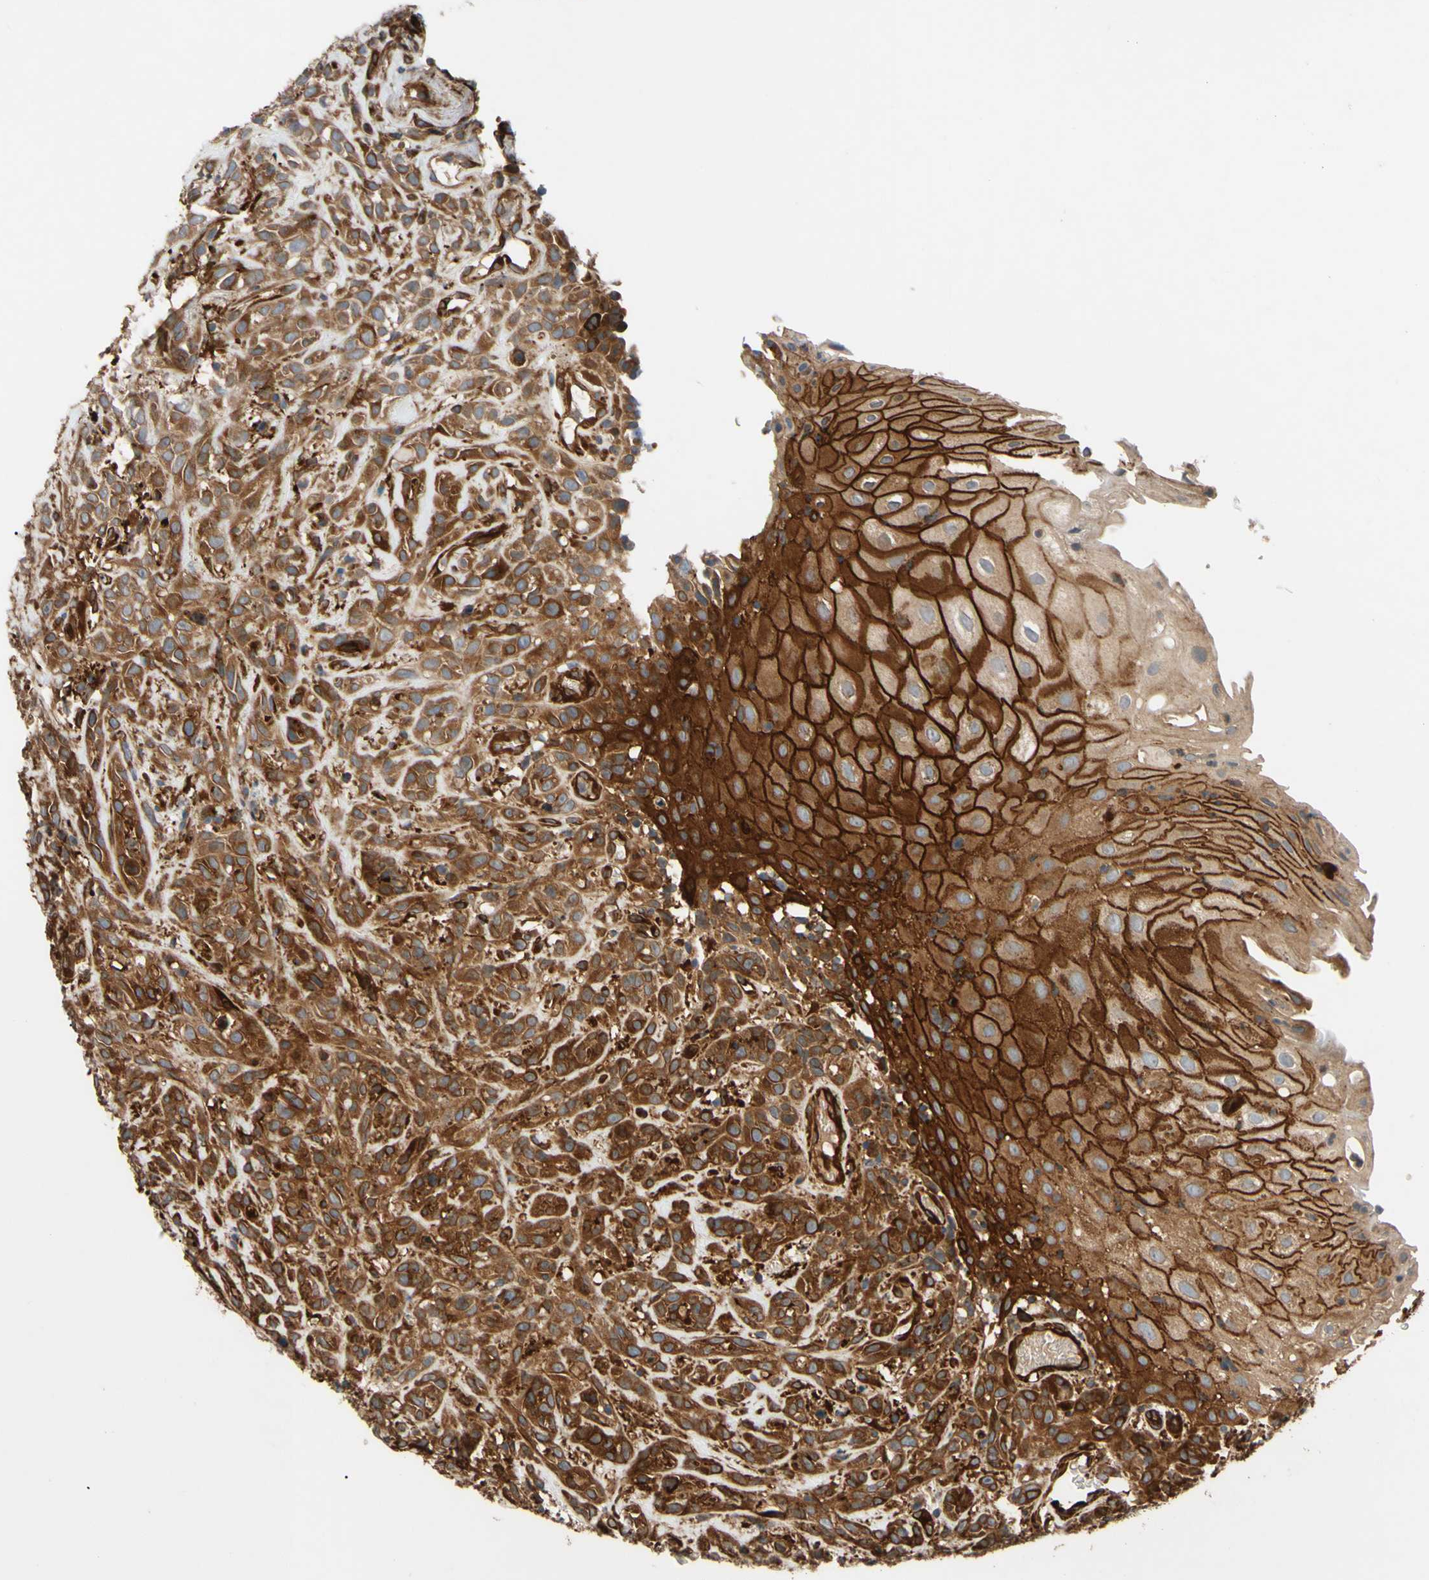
{"staining": {"intensity": "strong", "quantity": ">75%", "location": "cytoplasmic/membranous"}, "tissue": "head and neck cancer", "cell_type": "Tumor cells", "image_type": "cancer", "snomed": [{"axis": "morphology", "description": "Normal tissue, NOS"}, {"axis": "morphology", "description": "Squamous cell carcinoma, NOS"}, {"axis": "topography", "description": "Cartilage tissue"}, {"axis": "topography", "description": "Head-Neck"}], "caption": "DAB immunohistochemical staining of human head and neck cancer displays strong cytoplasmic/membranous protein staining in about >75% of tumor cells. The staining is performed using DAB brown chromogen to label protein expression. The nuclei are counter-stained blue using hematoxylin.", "gene": "SPTLC1", "patient": {"sex": "male", "age": 62}}